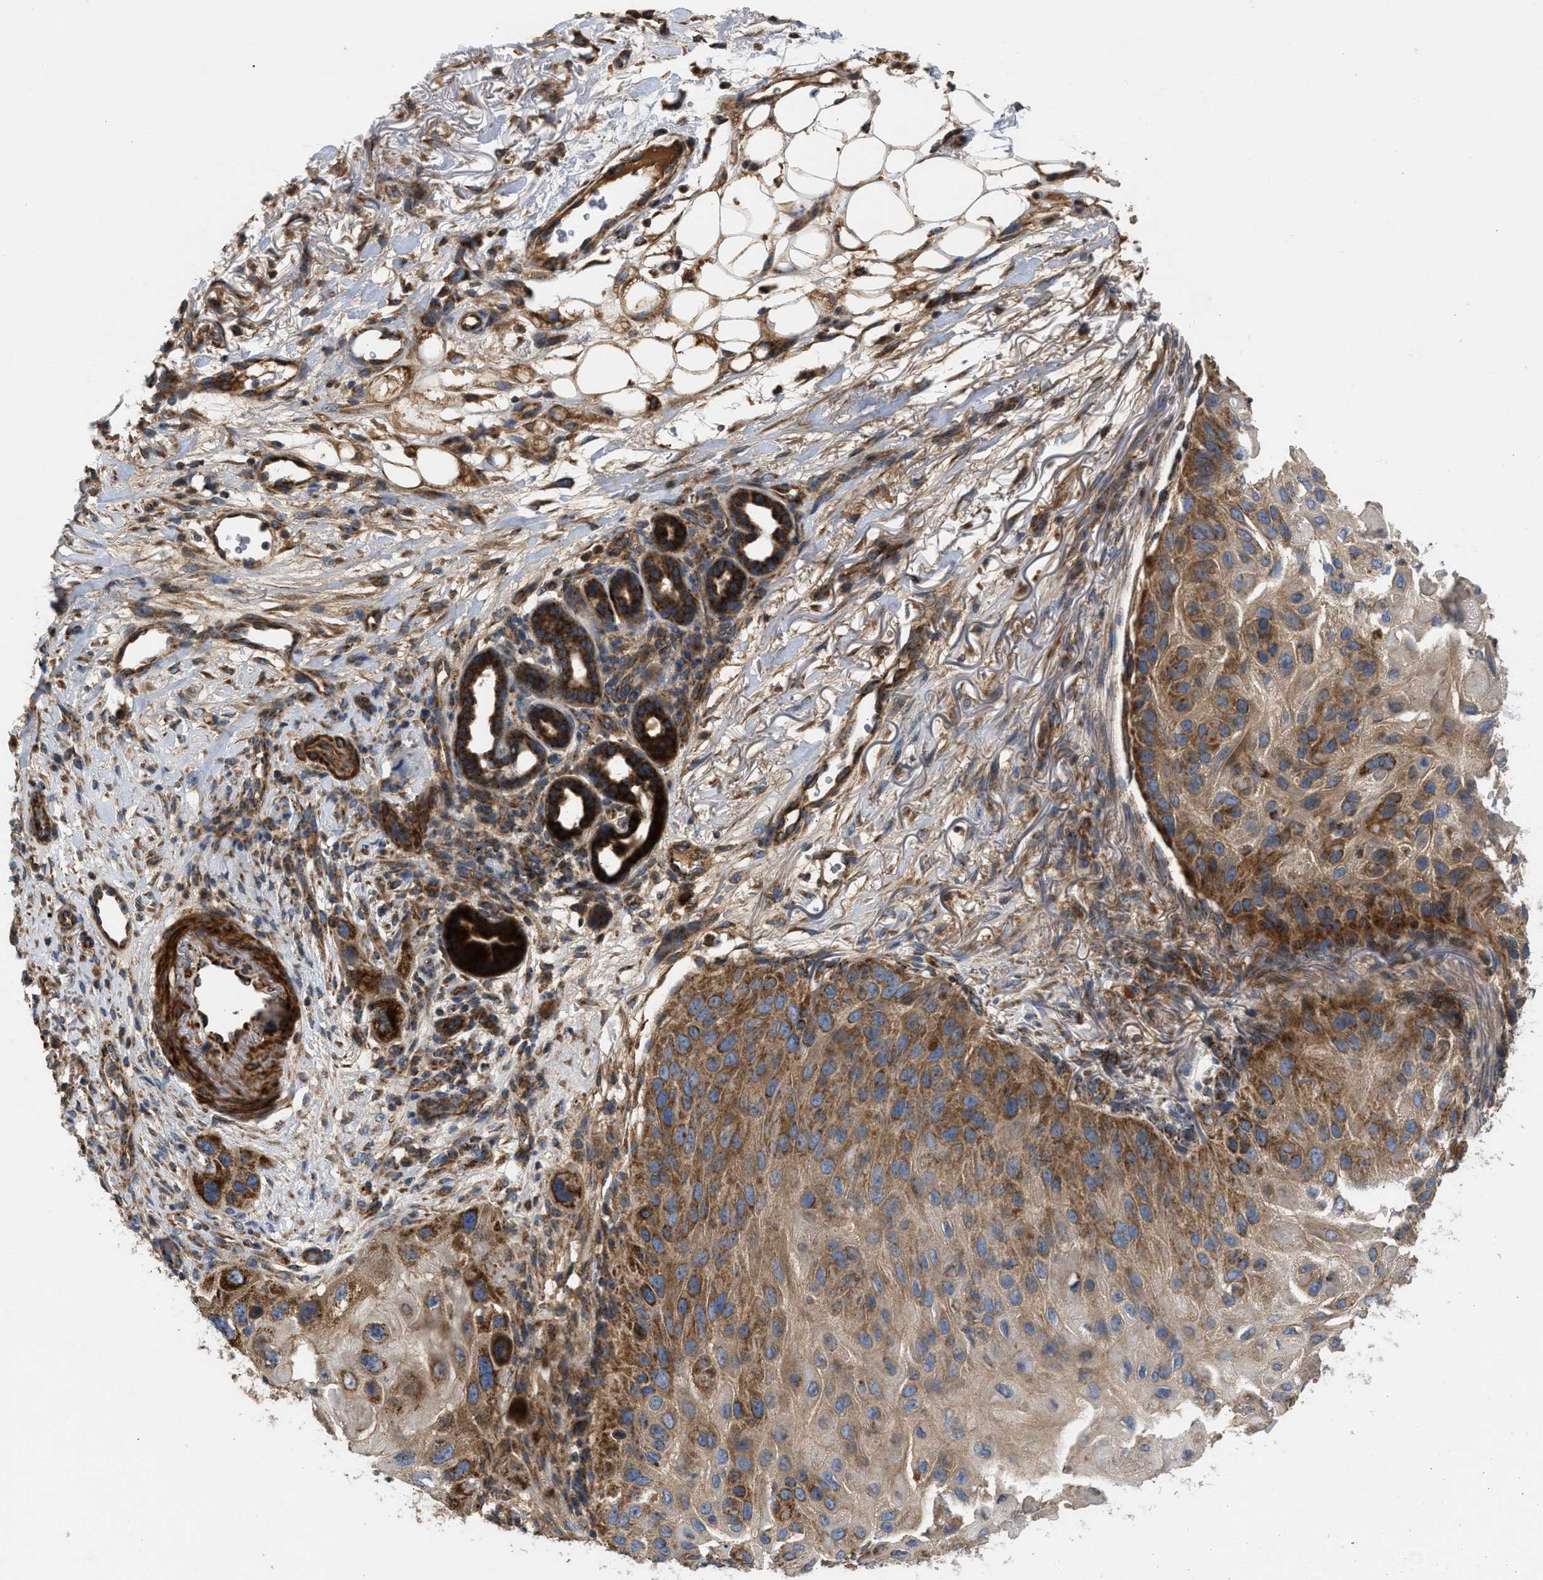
{"staining": {"intensity": "moderate", "quantity": ">75%", "location": "cytoplasmic/membranous"}, "tissue": "skin cancer", "cell_type": "Tumor cells", "image_type": "cancer", "snomed": [{"axis": "morphology", "description": "Squamous cell carcinoma, NOS"}, {"axis": "topography", "description": "Skin"}], "caption": "Protein expression analysis of human skin cancer reveals moderate cytoplasmic/membranous positivity in about >75% of tumor cells.", "gene": "TACO1", "patient": {"sex": "female", "age": 77}}